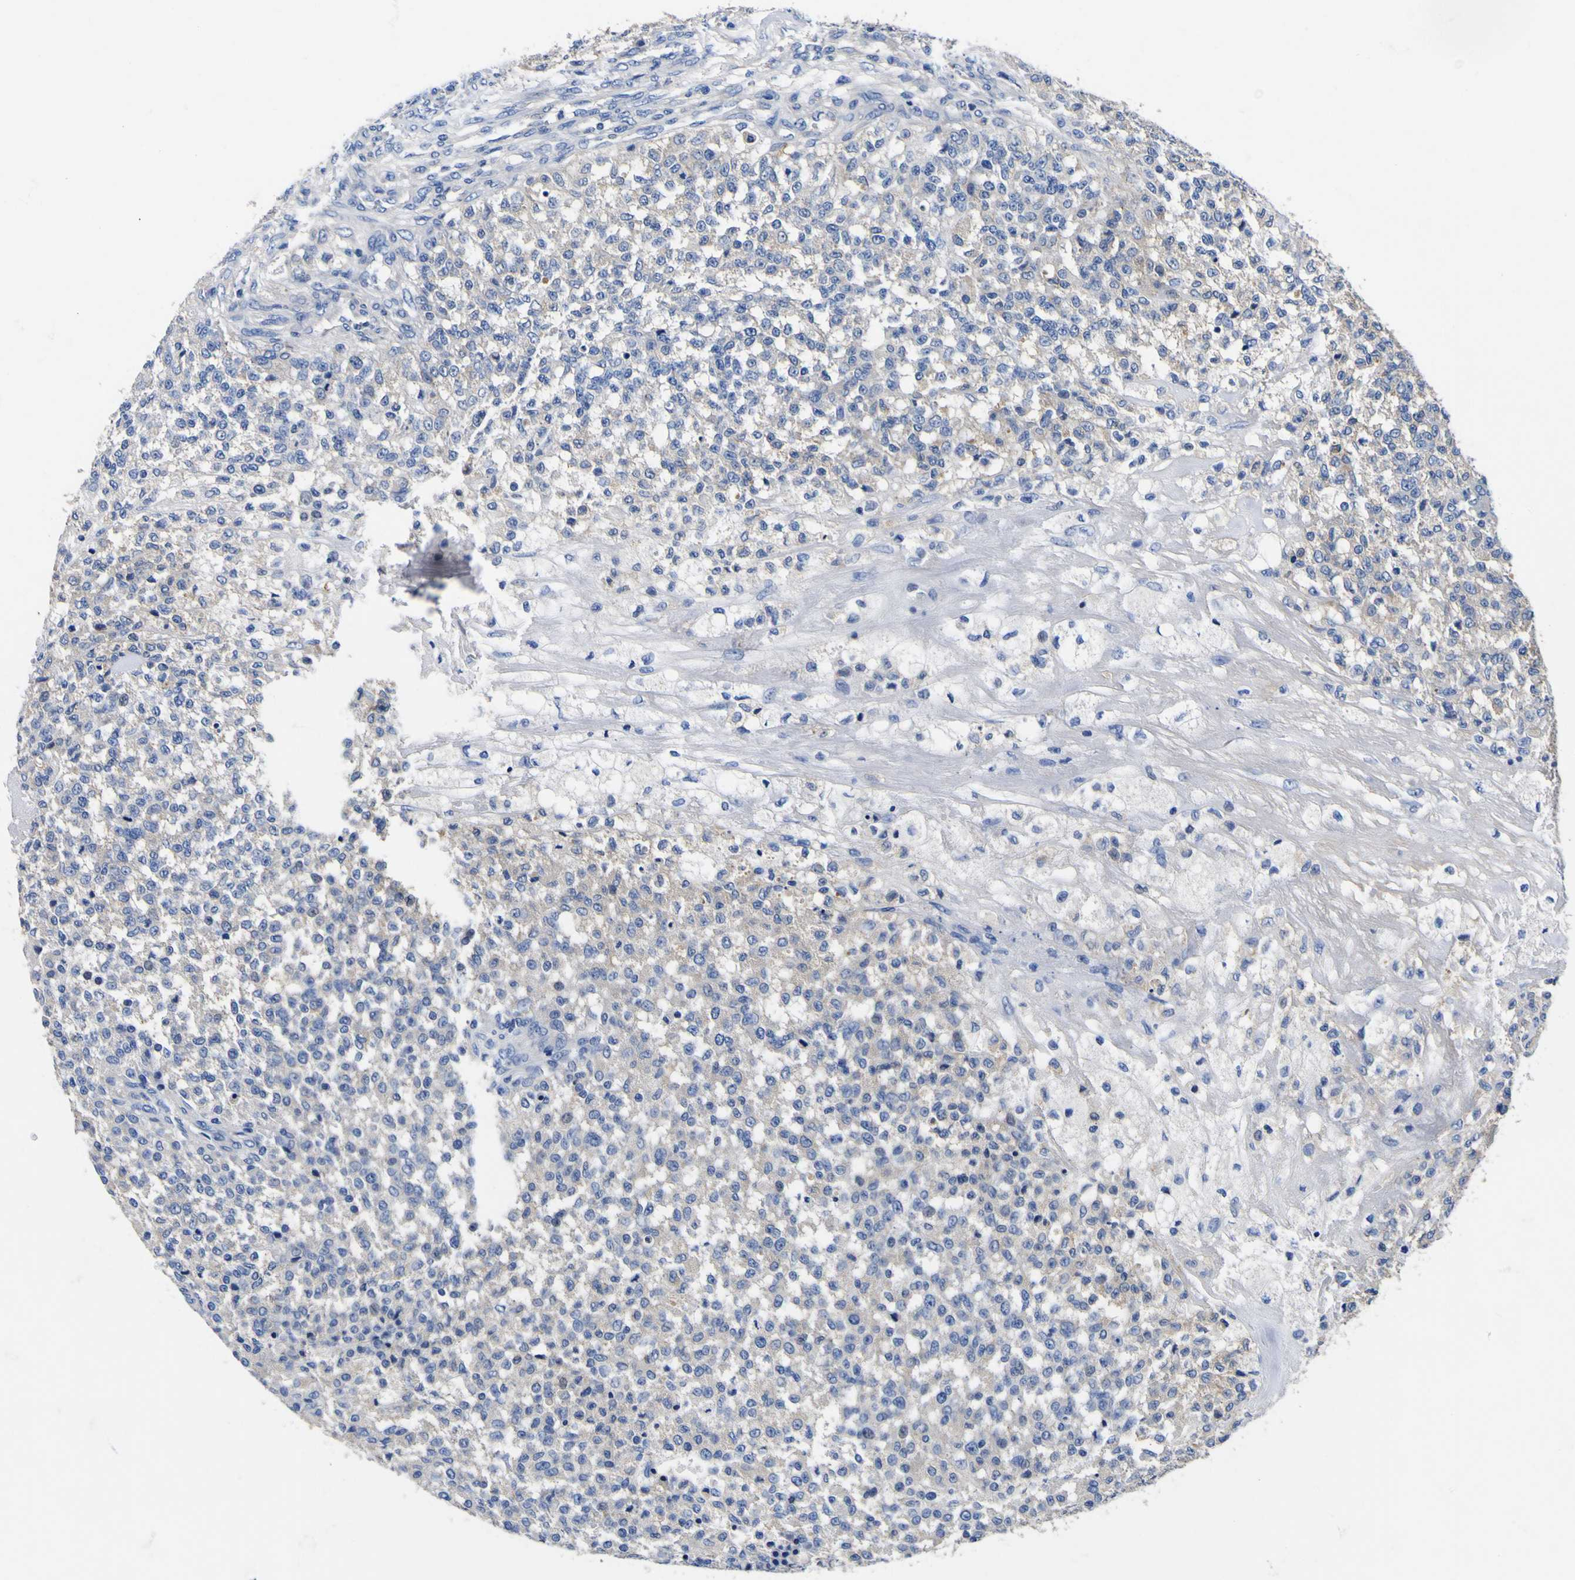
{"staining": {"intensity": "negative", "quantity": "none", "location": "none"}, "tissue": "testis cancer", "cell_type": "Tumor cells", "image_type": "cancer", "snomed": [{"axis": "morphology", "description": "Seminoma, NOS"}, {"axis": "topography", "description": "Testis"}], "caption": "This is a micrograph of IHC staining of testis seminoma, which shows no expression in tumor cells. (Stains: DAB immunohistochemistry (IHC) with hematoxylin counter stain, Microscopy: brightfield microscopy at high magnification).", "gene": "VASN", "patient": {"sex": "male", "age": 59}}